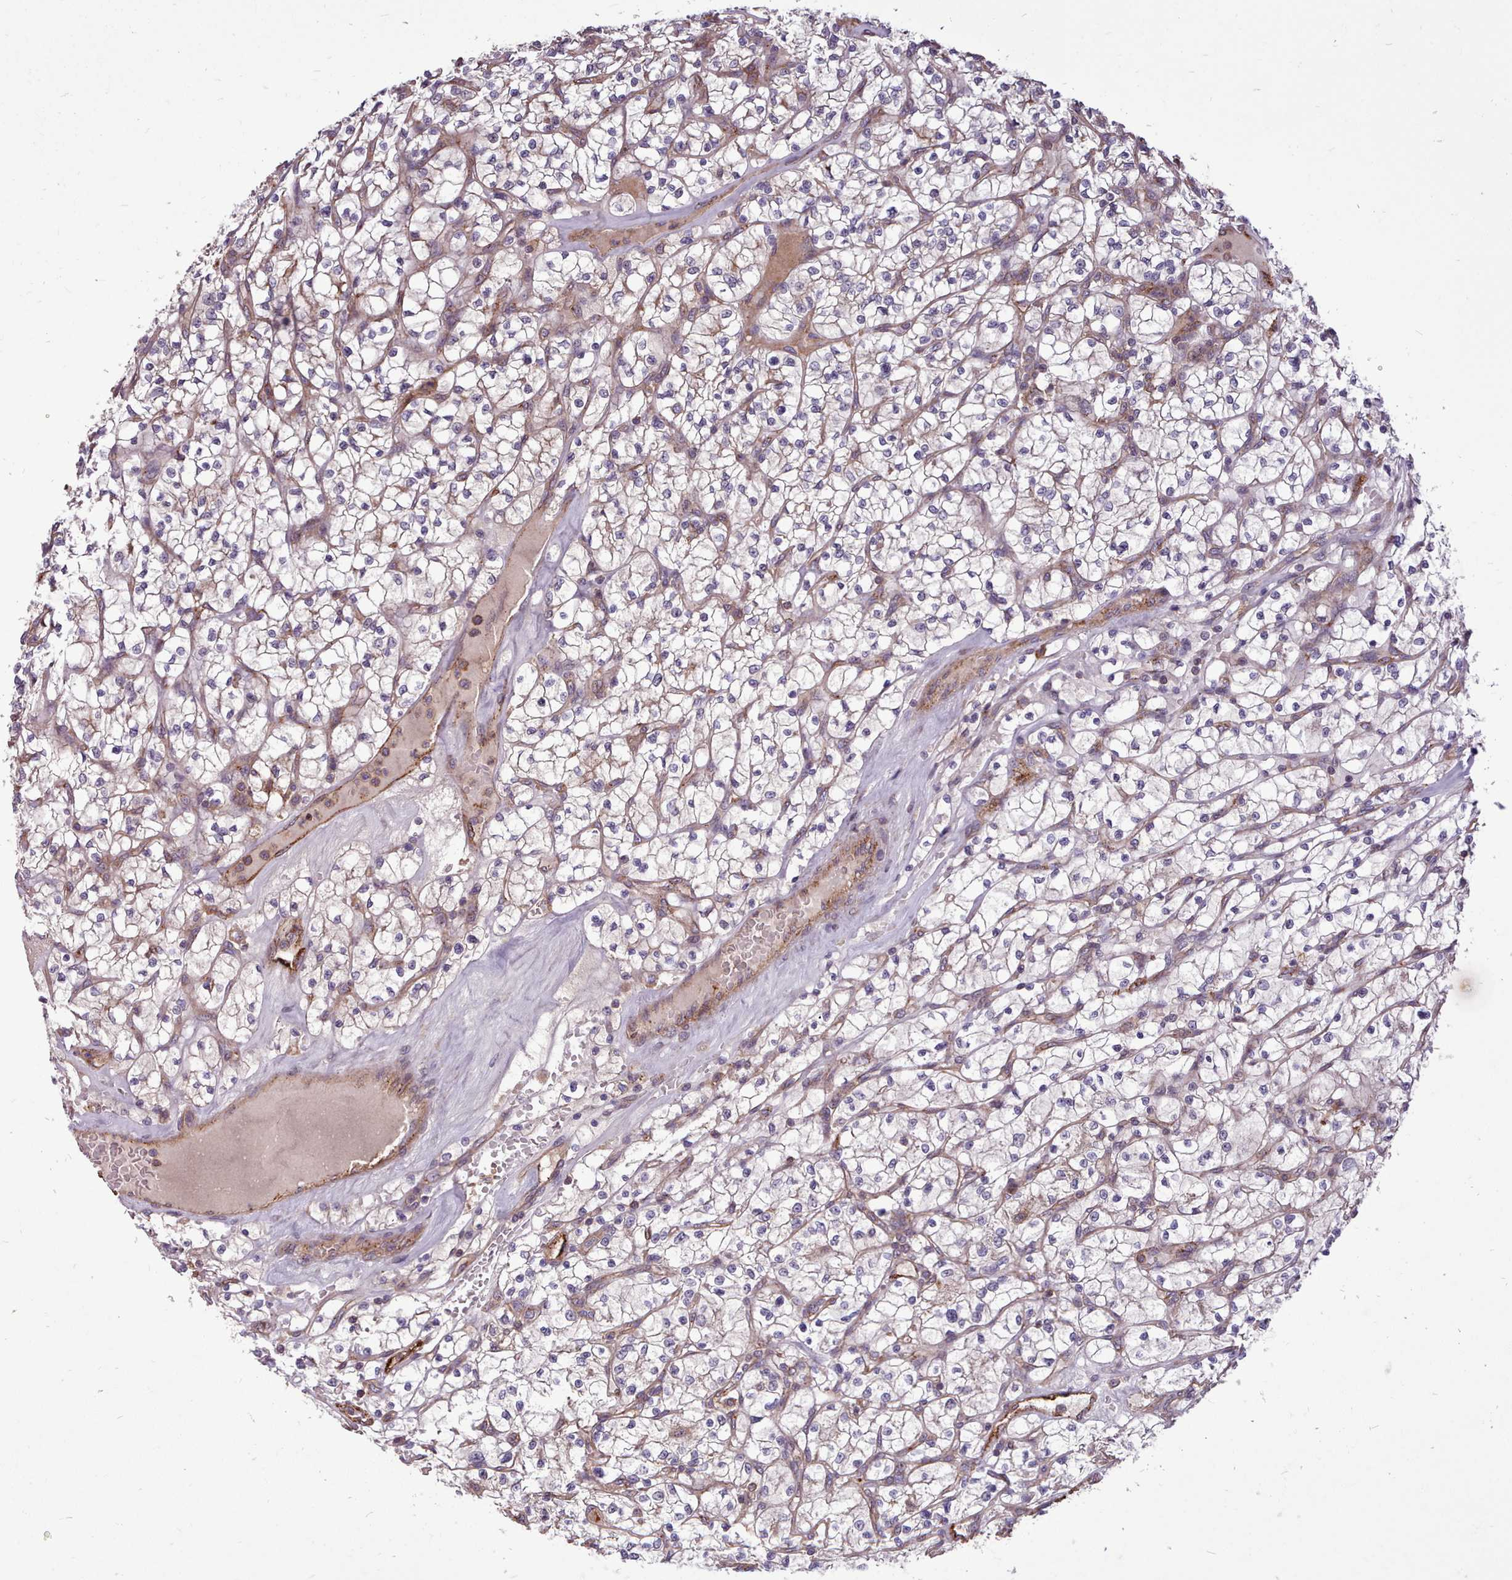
{"staining": {"intensity": "negative", "quantity": "none", "location": "none"}, "tissue": "renal cancer", "cell_type": "Tumor cells", "image_type": "cancer", "snomed": [{"axis": "morphology", "description": "Adenocarcinoma, NOS"}, {"axis": "topography", "description": "Kidney"}], "caption": "Human renal cancer (adenocarcinoma) stained for a protein using immunohistochemistry displays no expression in tumor cells.", "gene": "STUB1", "patient": {"sex": "female", "age": 64}}